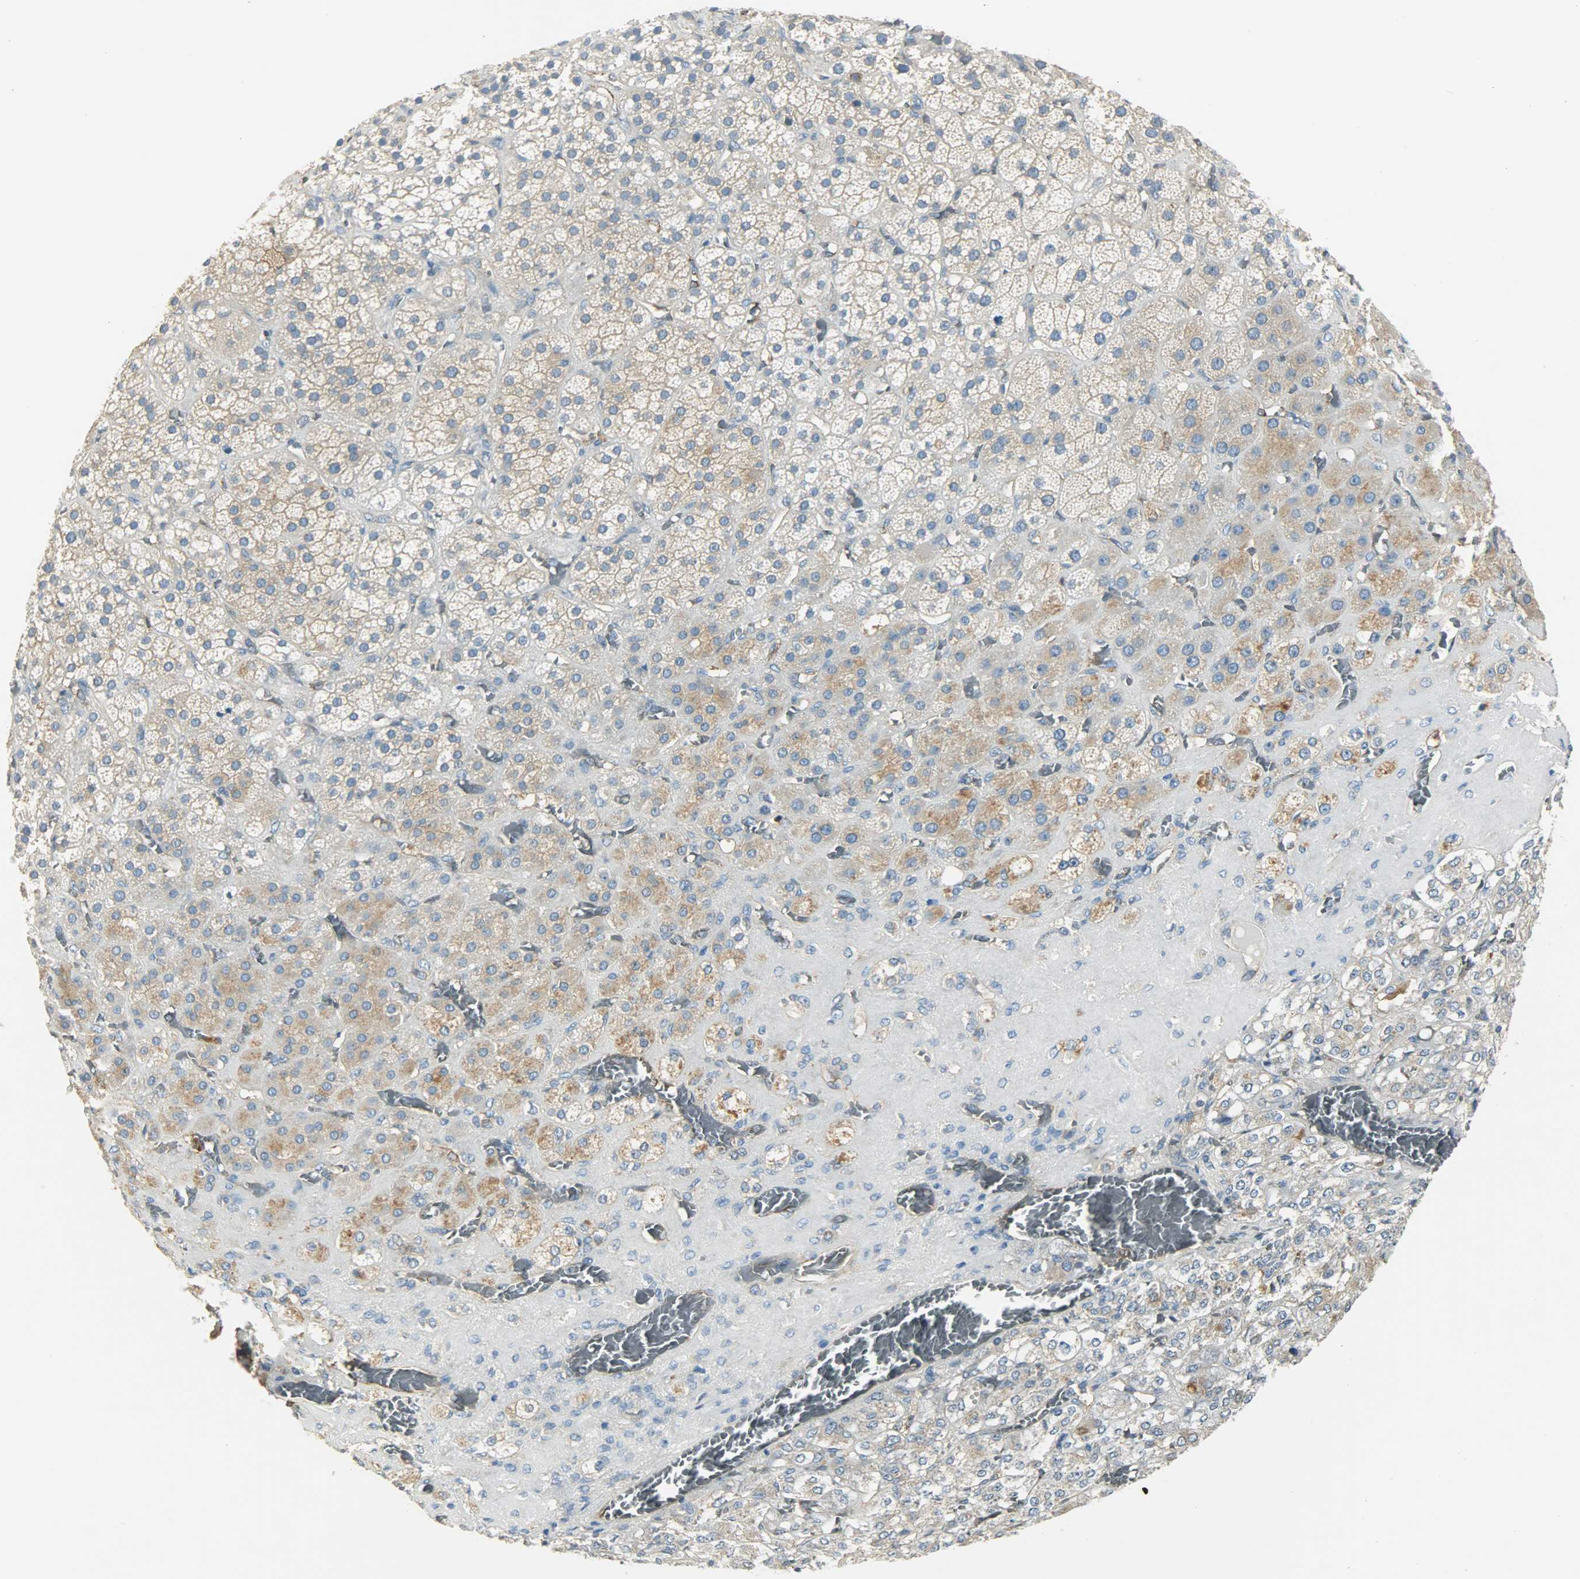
{"staining": {"intensity": "moderate", "quantity": ">75%", "location": "cytoplasmic/membranous"}, "tissue": "adrenal gland", "cell_type": "Glandular cells", "image_type": "normal", "snomed": [{"axis": "morphology", "description": "Normal tissue, NOS"}, {"axis": "topography", "description": "Adrenal gland"}], "caption": "Immunohistochemistry (IHC) micrograph of benign adrenal gland stained for a protein (brown), which exhibits medium levels of moderate cytoplasmic/membranous staining in about >75% of glandular cells.", "gene": "WARS1", "patient": {"sex": "female", "age": 71}}